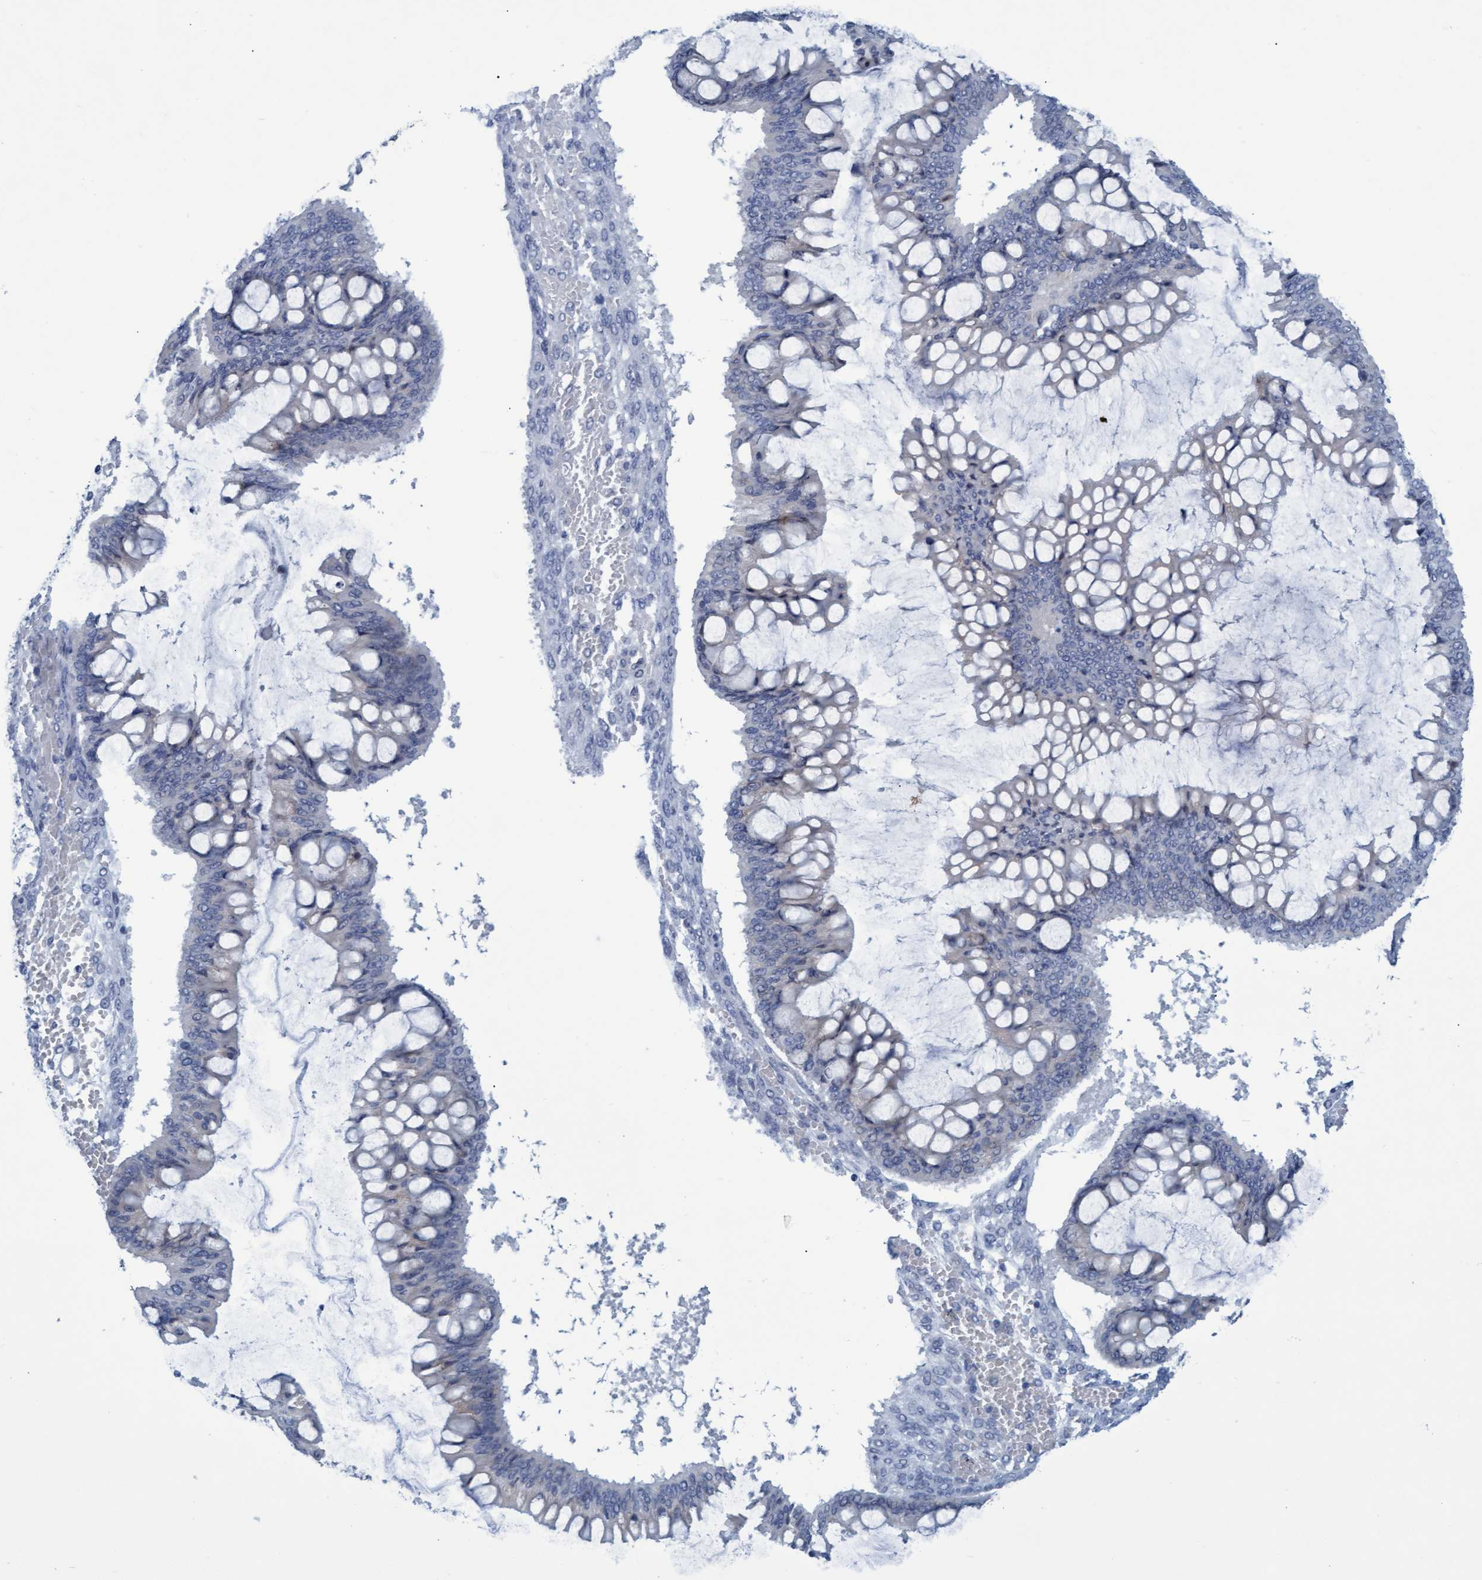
{"staining": {"intensity": "negative", "quantity": "none", "location": "none"}, "tissue": "ovarian cancer", "cell_type": "Tumor cells", "image_type": "cancer", "snomed": [{"axis": "morphology", "description": "Cystadenocarcinoma, mucinous, NOS"}, {"axis": "topography", "description": "Ovary"}], "caption": "The IHC micrograph has no significant expression in tumor cells of ovarian mucinous cystadenocarcinoma tissue.", "gene": "SSTR3", "patient": {"sex": "female", "age": 73}}